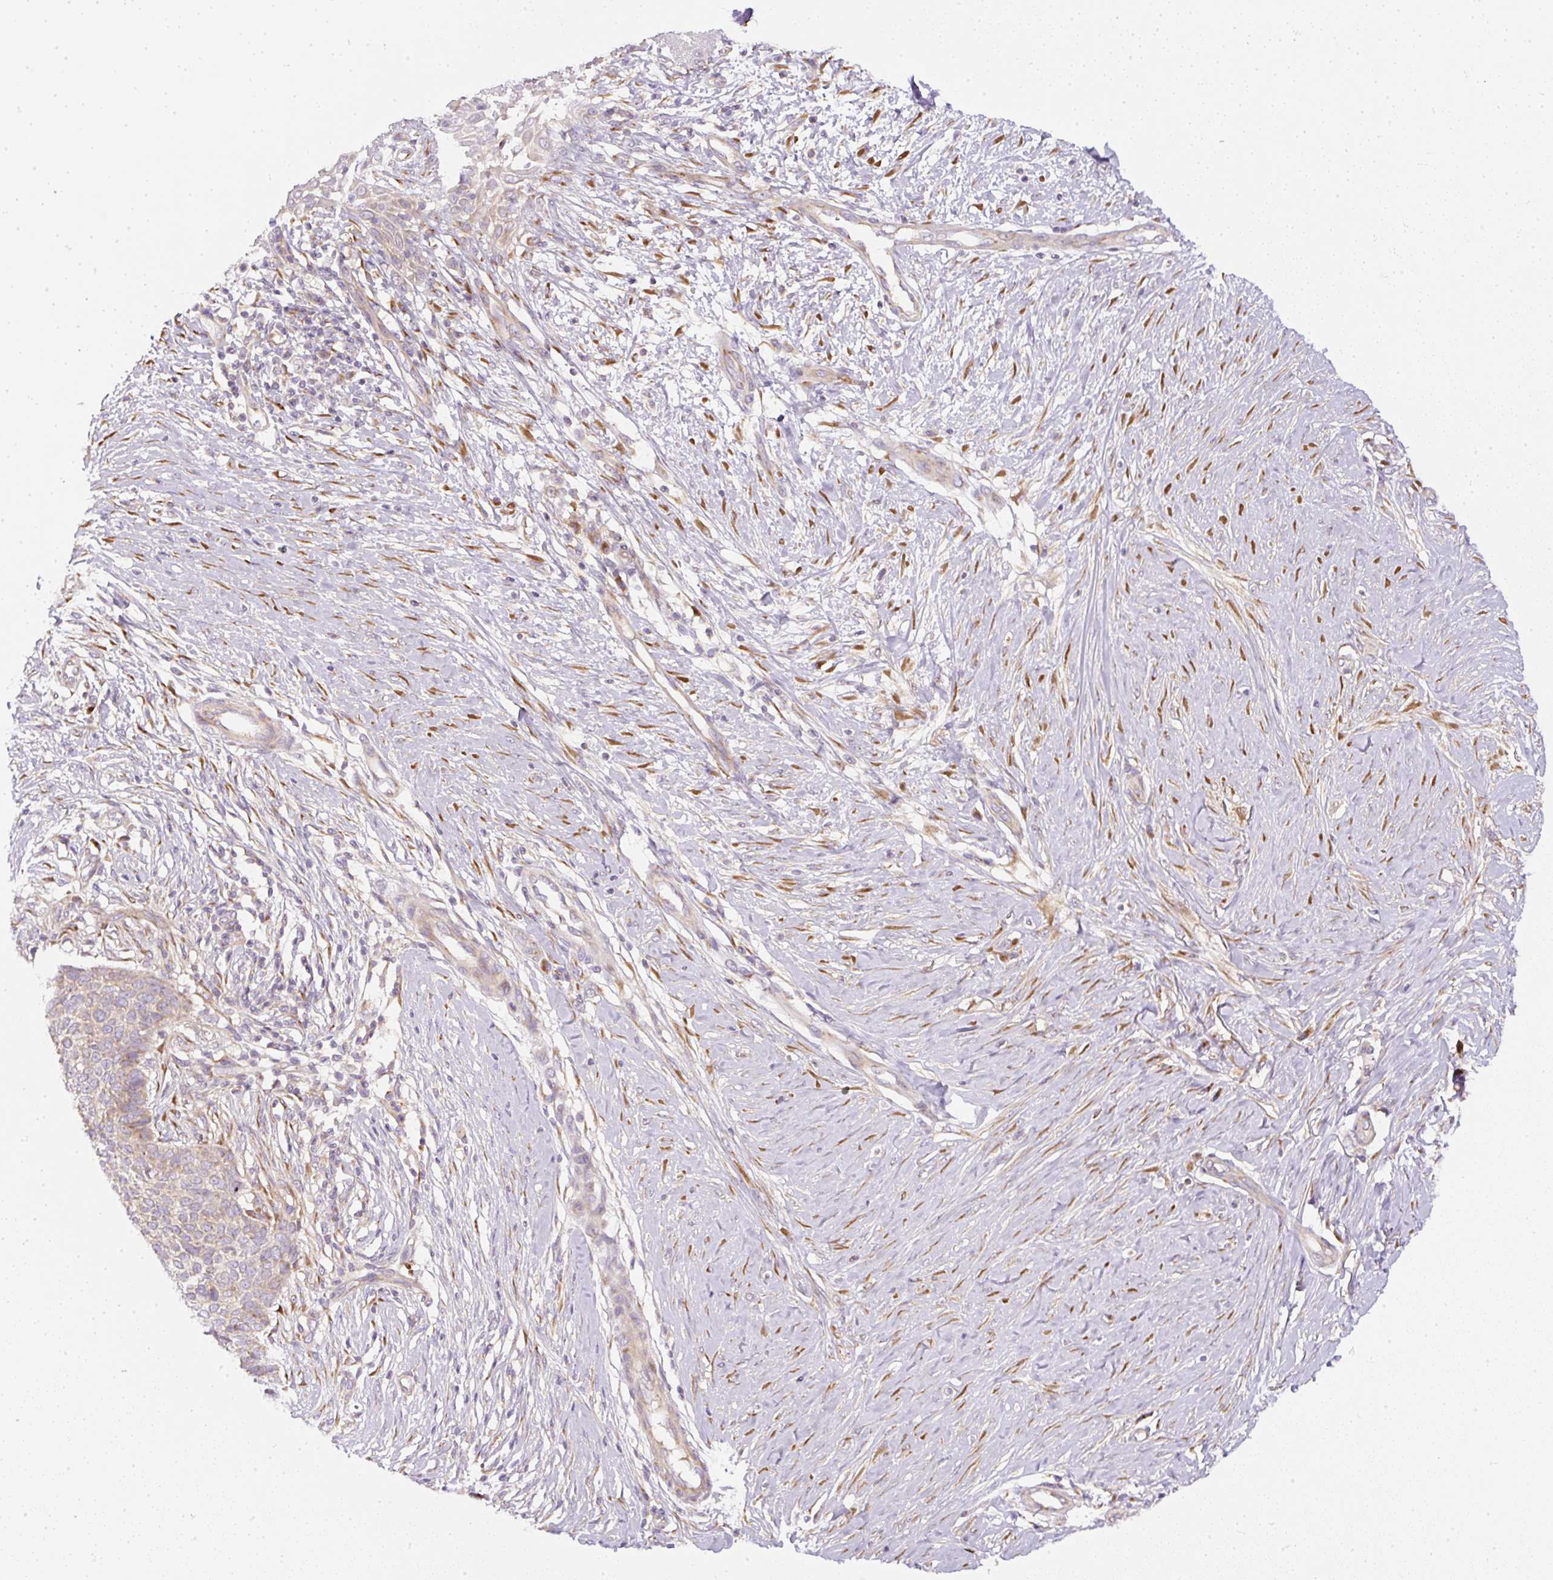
{"staining": {"intensity": "moderate", "quantity": "25%-75%", "location": "cytoplasmic/membranous"}, "tissue": "skin cancer", "cell_type": "Tumor cells", "image_type": "cancer", "snomed": [{"axis": "morphology", "description": "Normal tissue, NOS"}, {"axis": "morphology", "description": "Basal cell carcinoma"}, {"axis": "topography", "description": "Skin"}], "caption": "Approximately 25%-75% of tumor cells in basal cell carcinoma (skin) demonstrate moderate cytoplasmic/membranous protein positivity as visualized by brown immunohistochemical staining.", "gene": "MLX", "patient": {"sex": "male", "age": 50}}